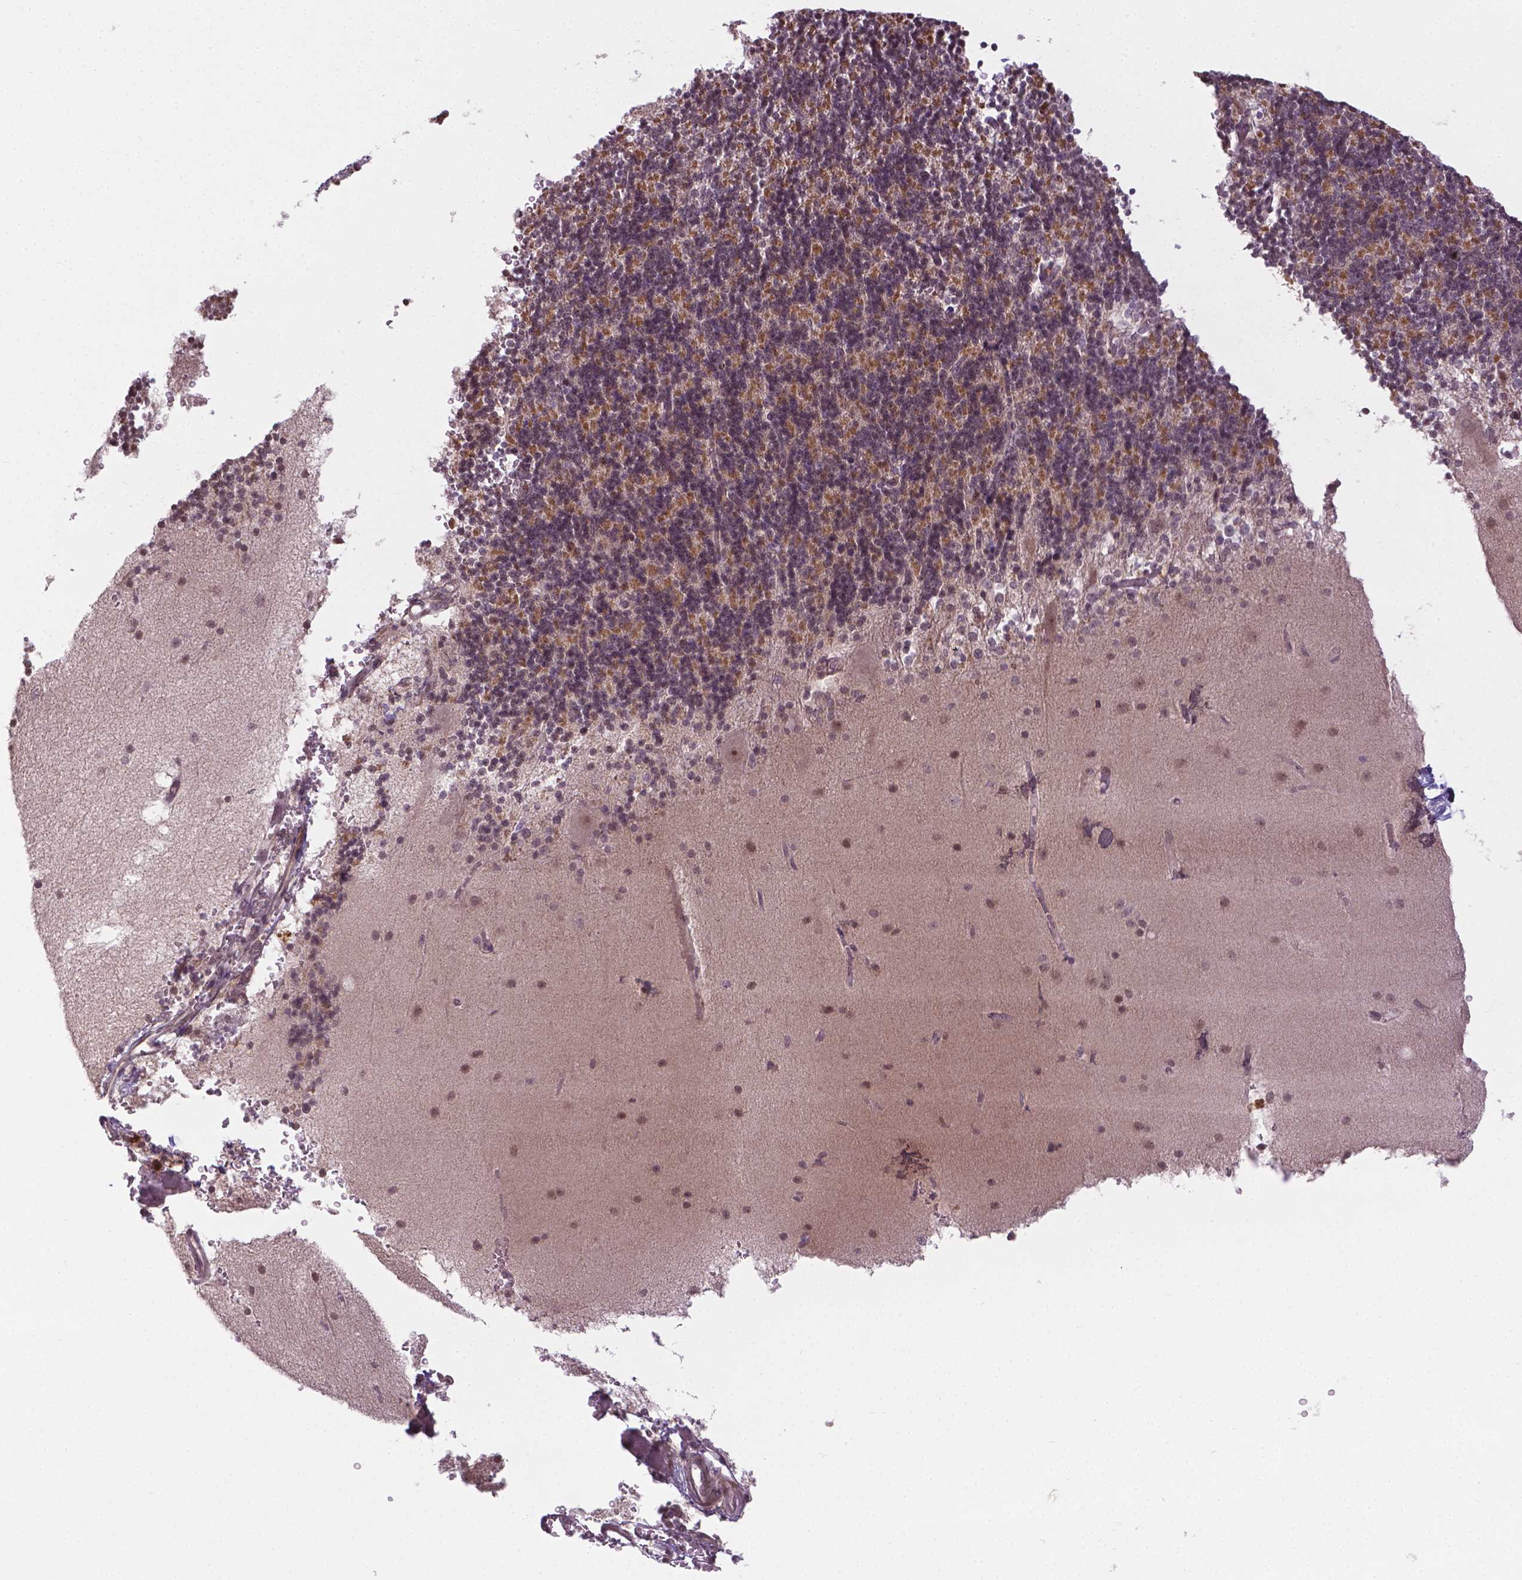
{"staining": {"intensity": "moderate", "quantity": "25%-75%", "location": "cytoplasmic/membranous"}, "tissue": "cerebellum", "cell_type": "Cells in granular layer", "image_type": "normal", "snomed": [{"axis": "morphology", "description": "Normal tissue, NOS"}, {"axis": "topography", "description": "Cerebellum"}], "caption": "An IHC micrograph of normal tissue is shown. Protein staining in brown highlights moderate cytoplasmic/membranous positivity in cerebellum within cells in granular layer. (Brightfield microscopy of DAB IHC at high magnification).", "gene": "ANKRD54", "patient": {"sex": "male", "age": 70}}